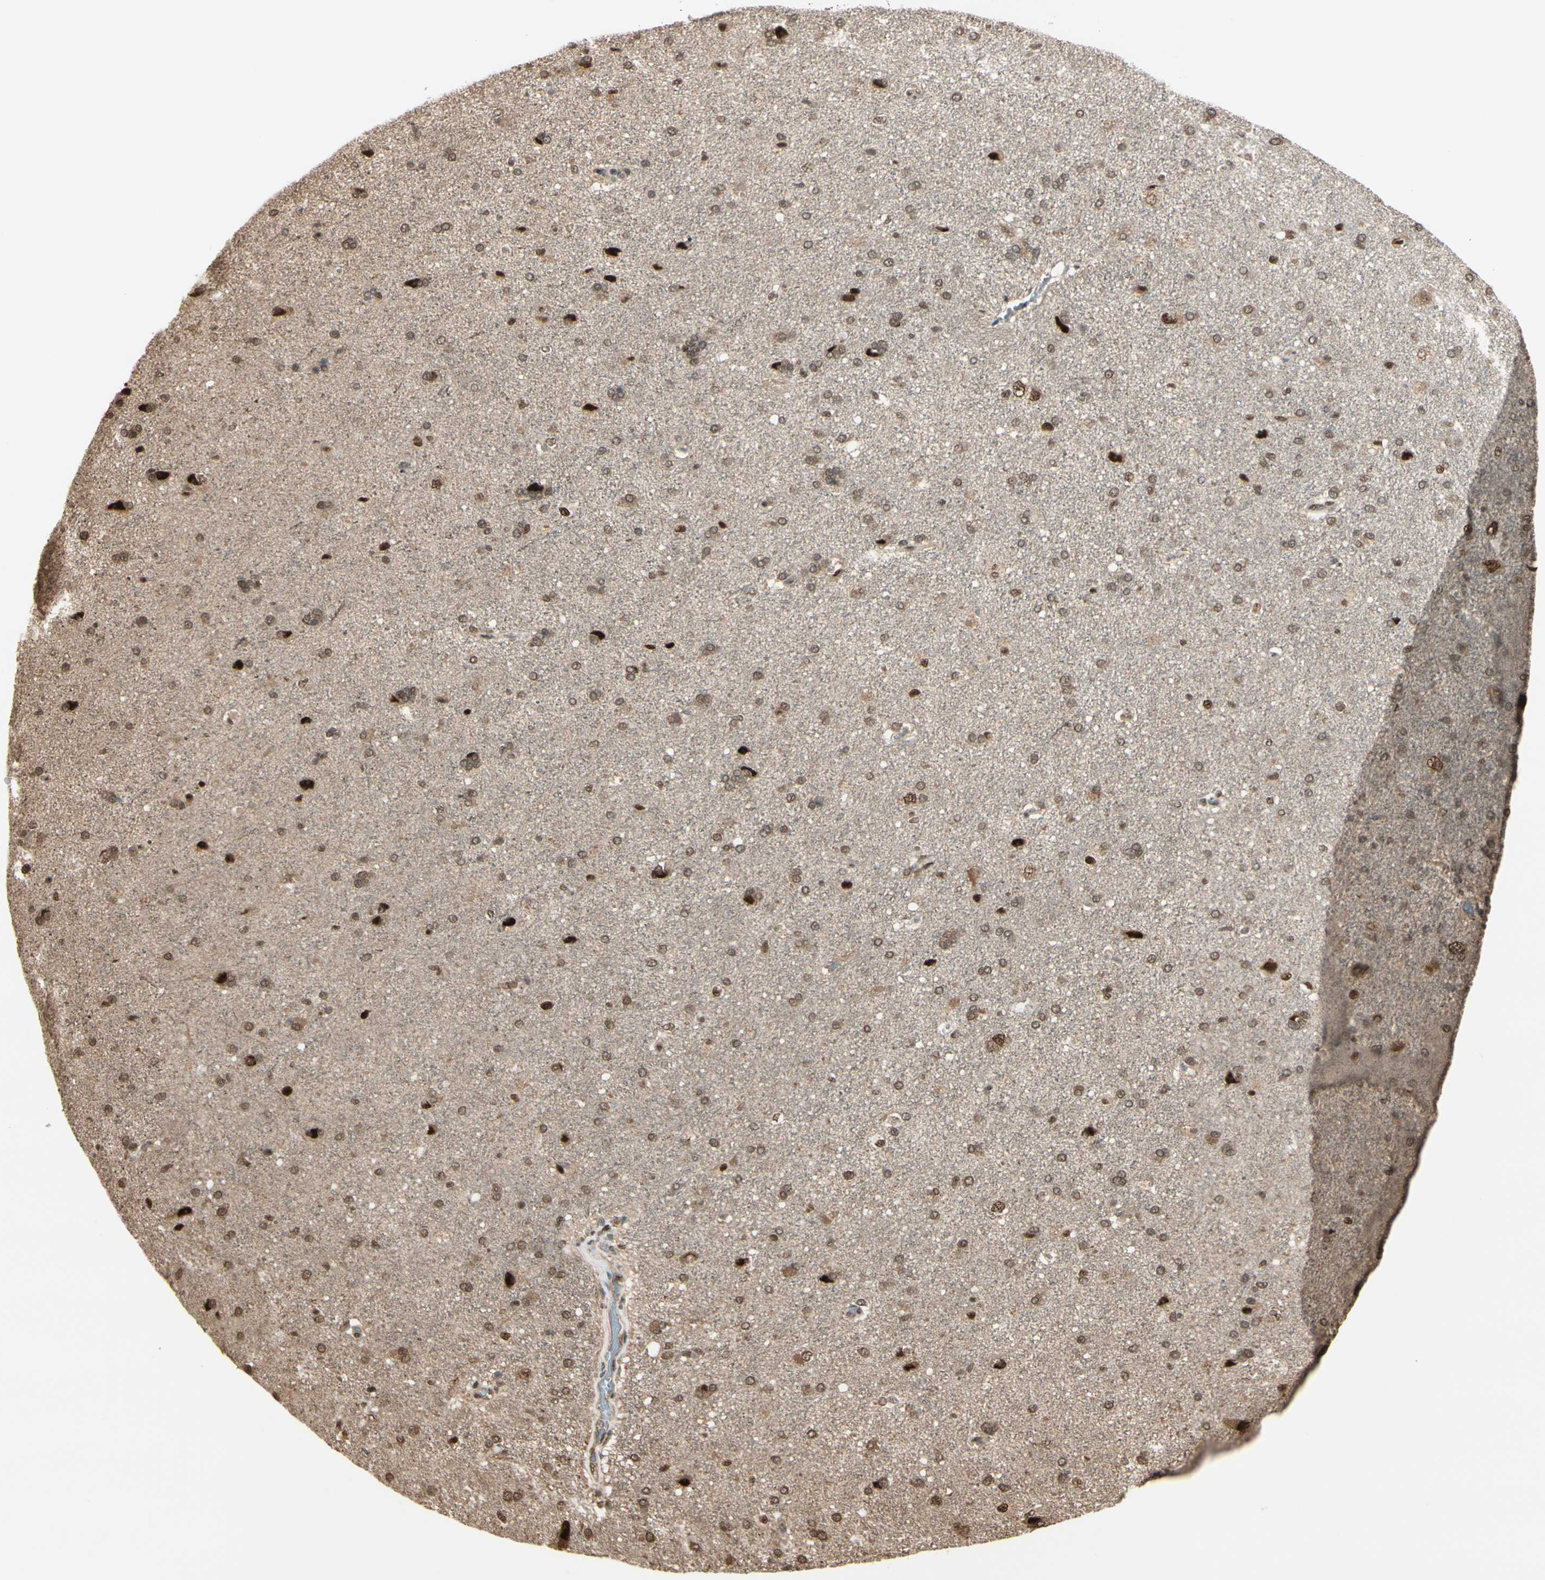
{"staining": {"intensity": "negative", "quantity": "none", "location": "none"}, "tissue": "cerebral cortex", "cell_type": "Endothelial cells", "image_type": "normal", "snomed": [{"axis": "morphology", "description": "Normal tissue, NOS"}, {"axis": "topography", "description": "Cerebral cortex"}], "caption": "A high-resolution photomicrograph shows immunohistochemistry (IHC) staining of benign cerebral cortex, which shows no significant positivity in endothelial cells. The staining was performed using DAB (3,3'-diaminobenzidine) to visualize the protein expression in brown, while the nuclei were stained in blue with hematoxylin (Magnification: 20x).", "gene": "HSF1", "patient": {"sex": "male", "age": 62}}